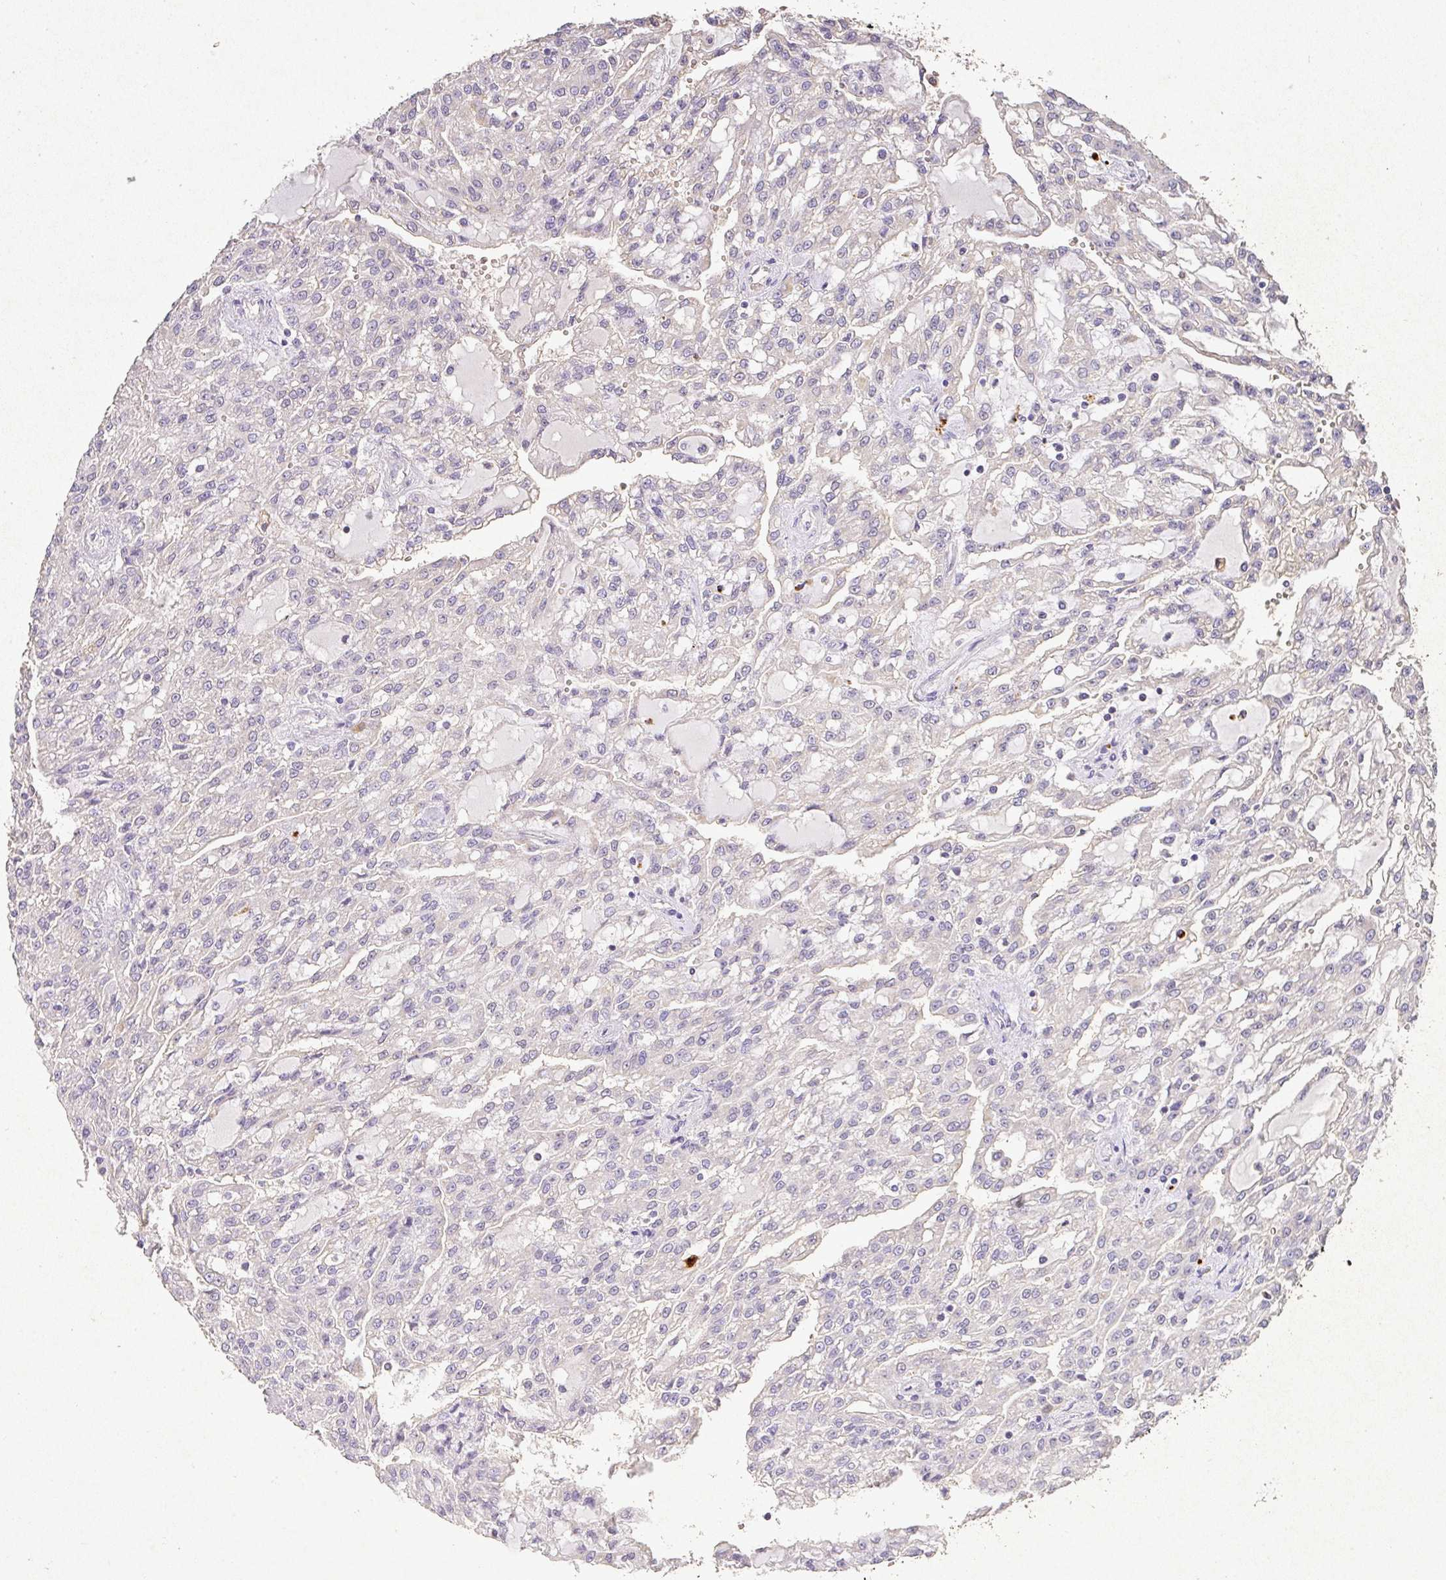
{"staining": {"intensity": "negative", "quantity": "none", "location": "none"}, "tissue": "renal cancer", "cell_type": "Tumor cells", "image_type": "cancer", "snomed": [{"axis": "morphology", "description": "Adenocarcinoma, NOS"}, {"axis": "topography", "description": "Kidney"}], "caption": "This is an immunohistochemistry histopathology image of renal cancer. There is no positivity in tumor cells.", "gene": "RPS2", "patient": {"sex": "male", "age": 63}}